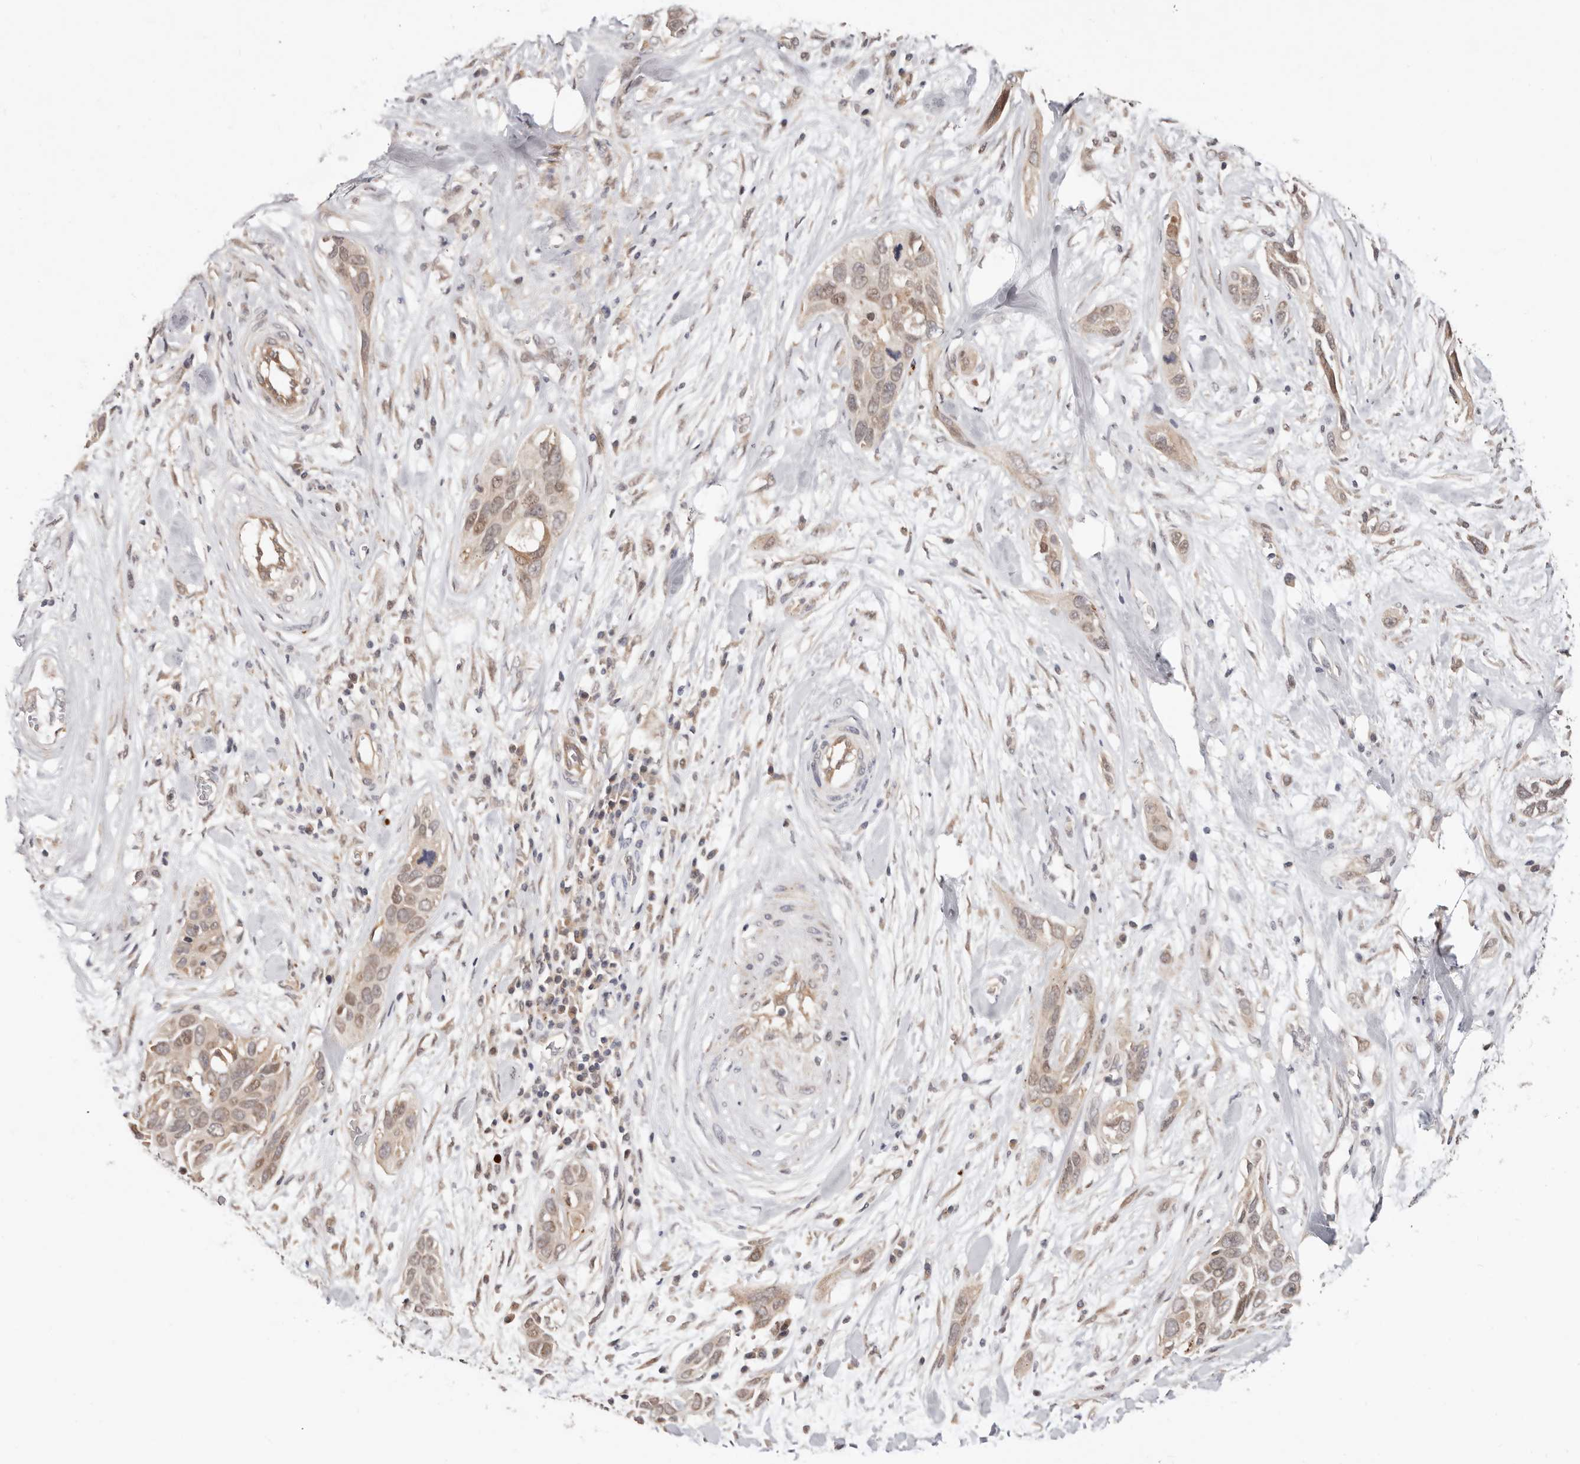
{"staining": {"intensity": "weak", "quantity": ">75%", "location": "cytoplasmic/membranous,nuclear"}, "tissue": "pancreatic cancer", "cell_type": "Tumor cells", "image_type": "cancer", "snomed": [{"axis": "morphology", "description": "Adenocarcinoma, NOS"}, {"axis": "topography", "description": "Pancreas"}], "caption": "Pancreatic adenocarcinoma was stained to show a protein in brown. There is low levels of weak cytoplasmic/membranous and nuclear staining in about >75% of tumor cells. The staining was performed using DAB to visualize the protein expression in brown, while the nuclei were stained in blue with hematoxylin (Magnification: 20x).", "gene": "USP33", "patient": {"sex": "female", "age": 60}}